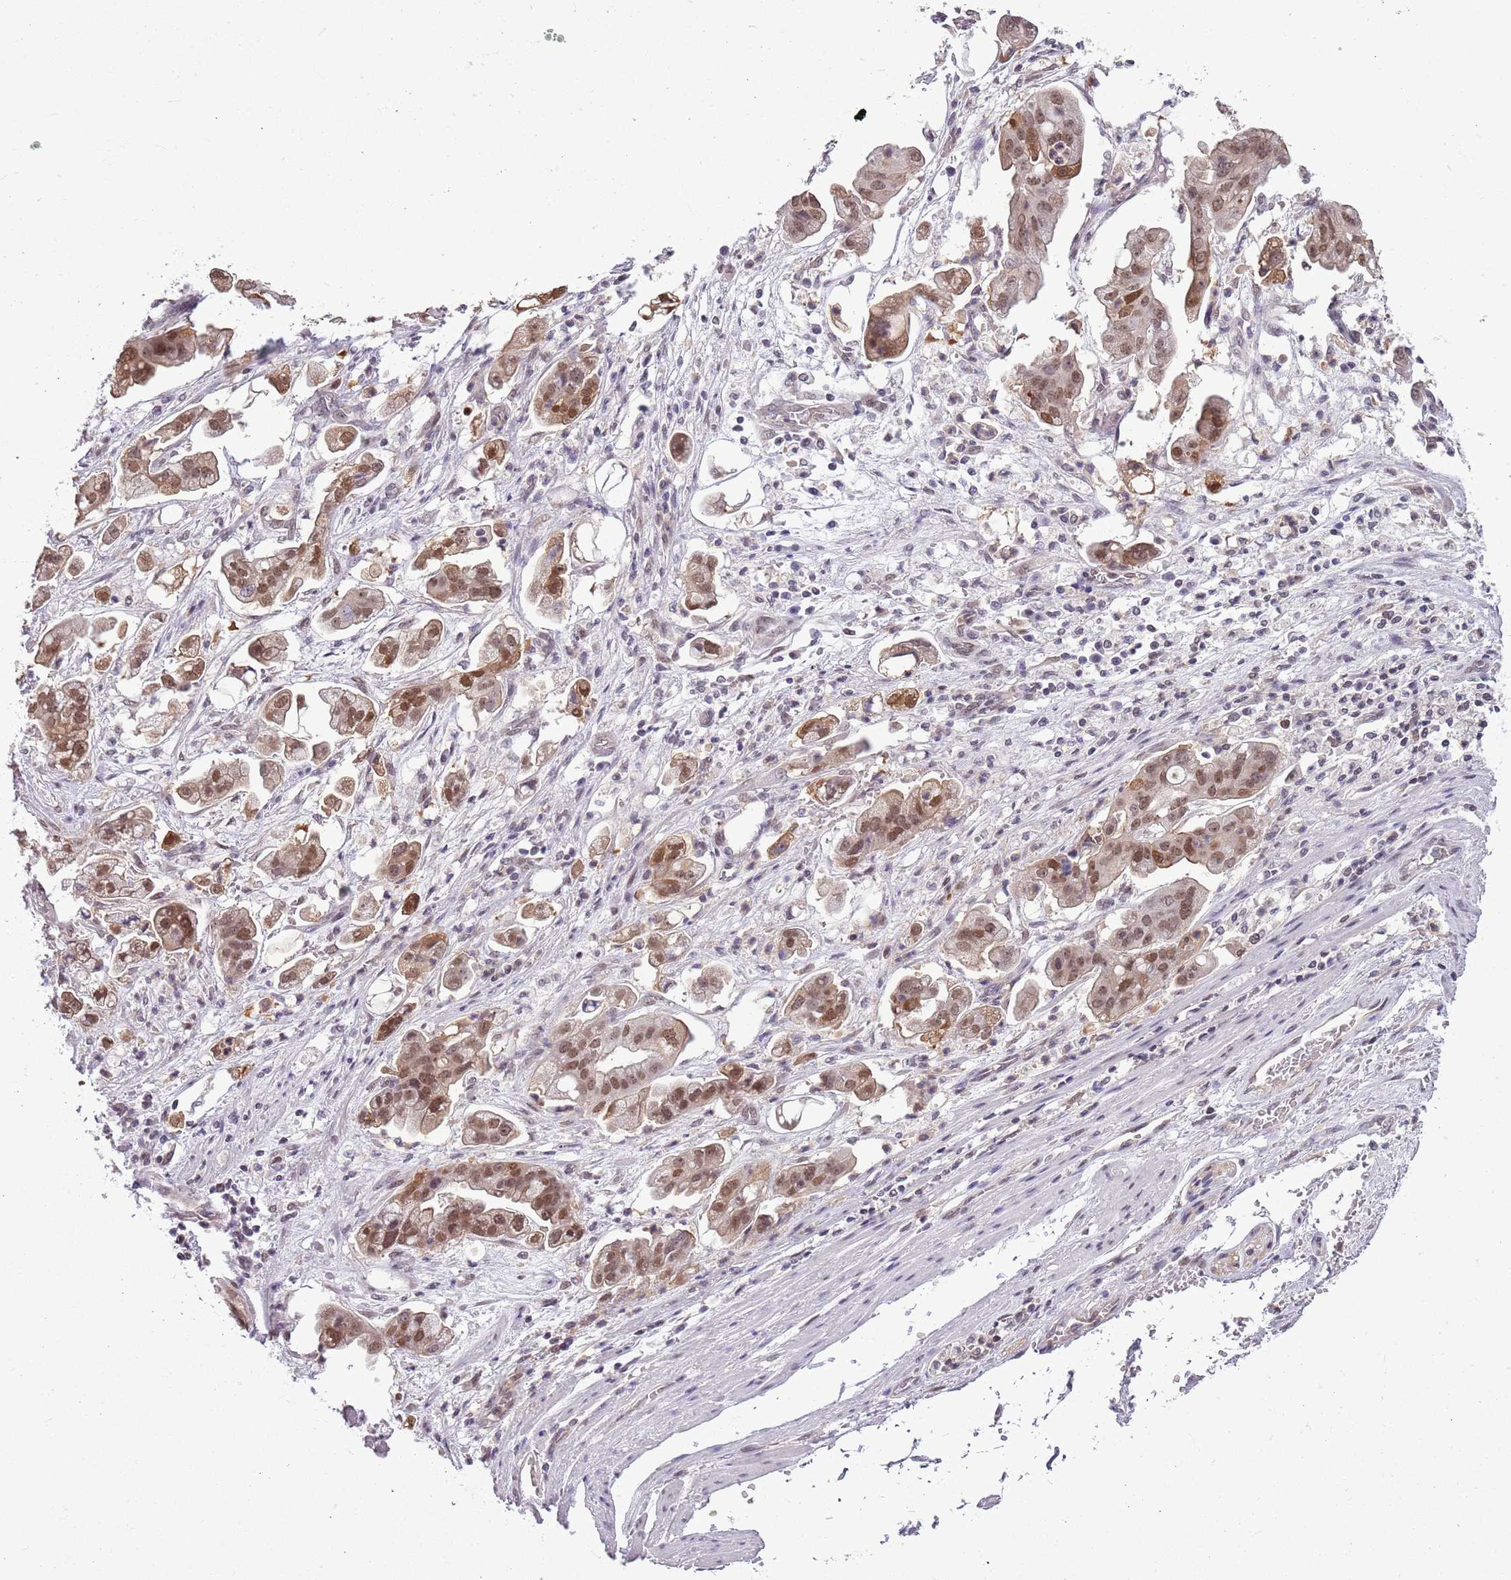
{"staining": {"intensity": "moderate", "quantity": ">75%", "location": "nuclear"}, "tissue": "stomach cancer", "cell_type": "Tumor cells", "image_type": "cancer", "snomed": [{"axis": "morphology", "description": "Adenocarcinoma, NOS"}, {"axis": "topography", "description": "Stomach"}], "caption": "Stomach adenocarcinoma tissue reveals moderate nuclear expression in about >75% of tumor cells, visualized by immunohistochemistry. (Brightfield microscopy of DAB IHC at high magnification).", "gene": "DHX32", "patient": {"sex": "male", "age": 62}}